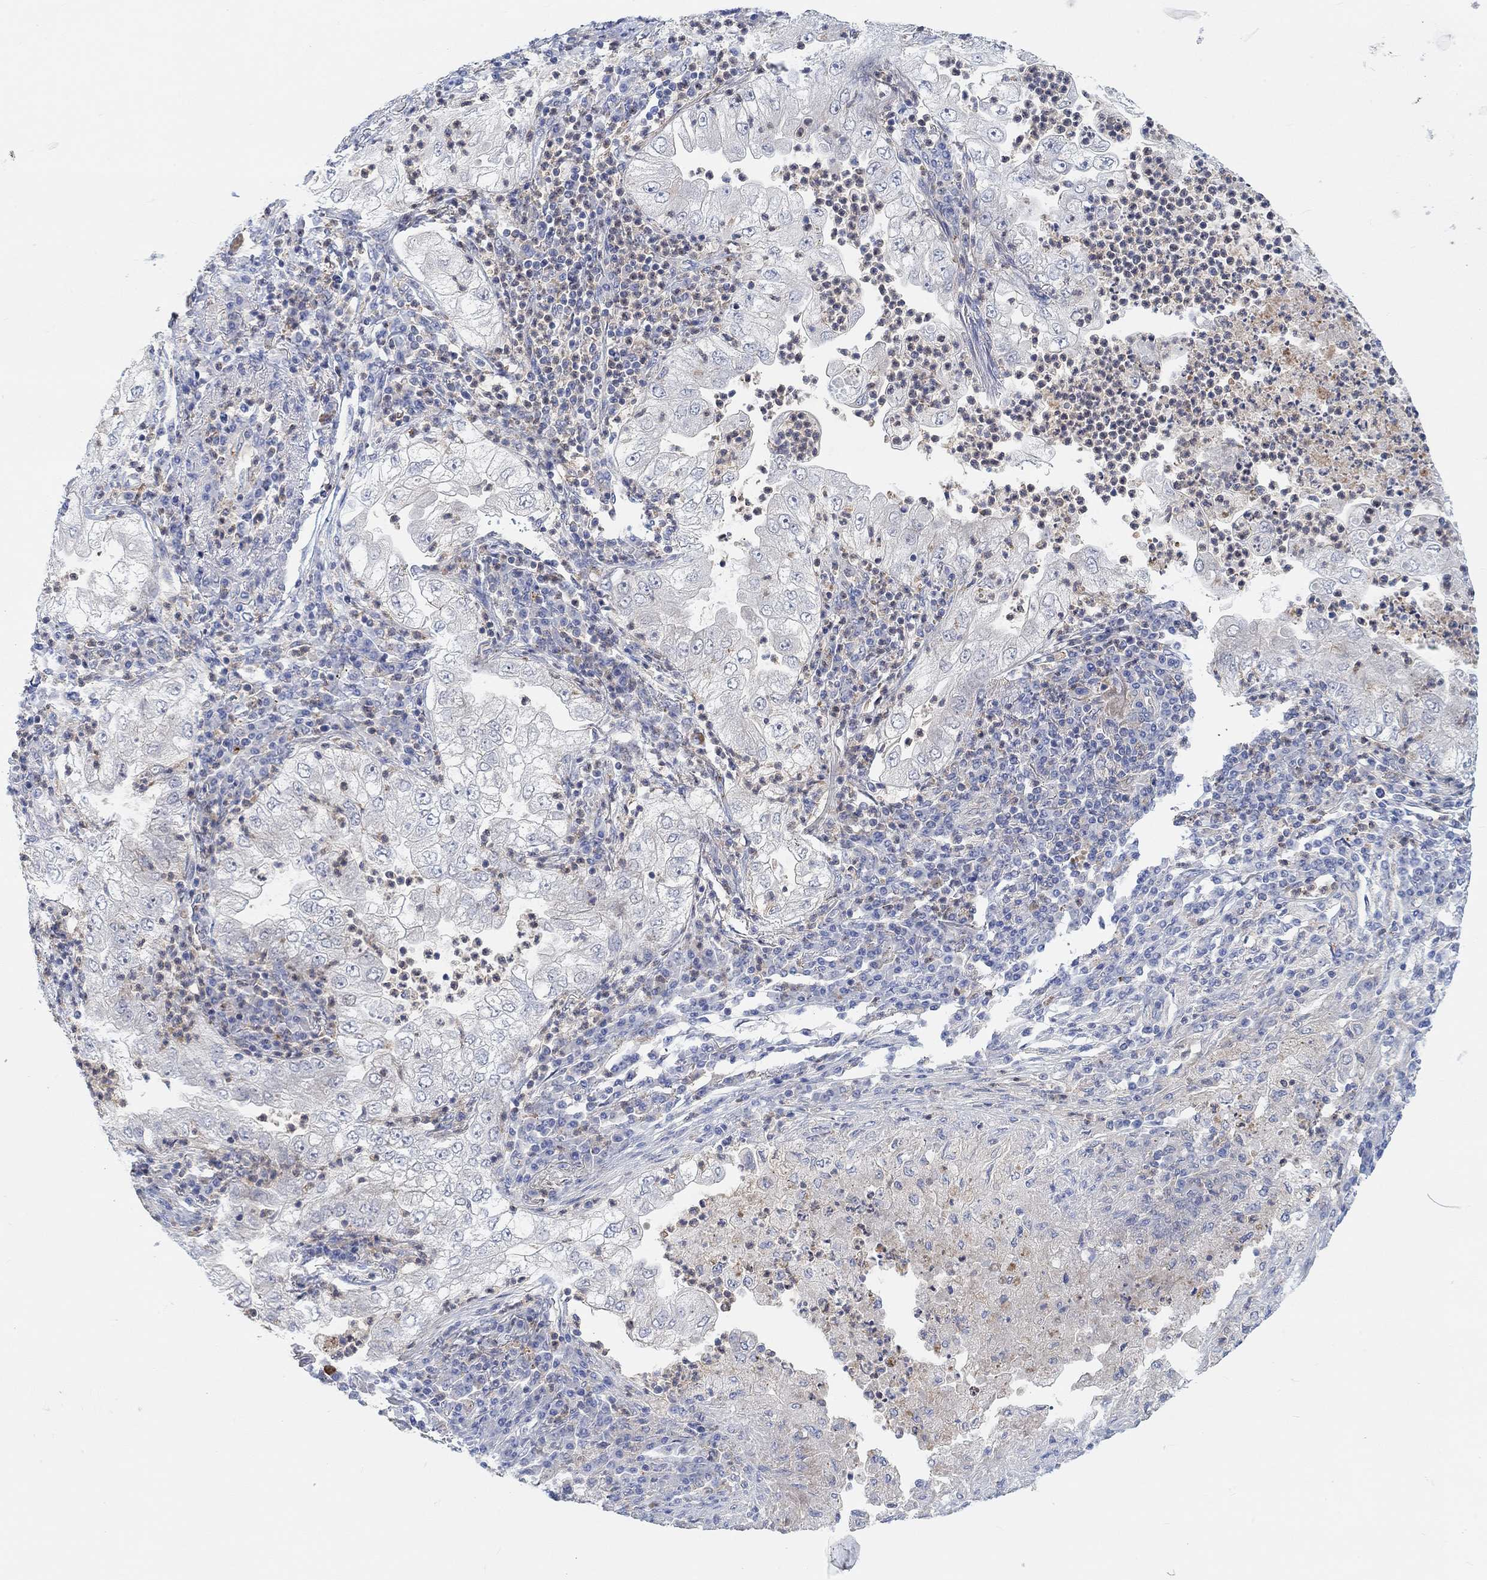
{"staining": {"intensity": "negative", "quantity": "none", "location": "none"}, "tissue": "lung cancer", "cell_type": "Tumor cells", "image_type": "cancer", "snomed": [{"axis": "morphology", "description": "Adenocarcinoma, NOS"}, {"axis": "topography", "description": "Lung"}], "caption": "A photomicrograph of adenocarcinoma (lung) stained for a protein demonstrates no brown staining in tumor cells.", "gene": "PMFBP1", "patient": {"sex": "female", "age": 73}}